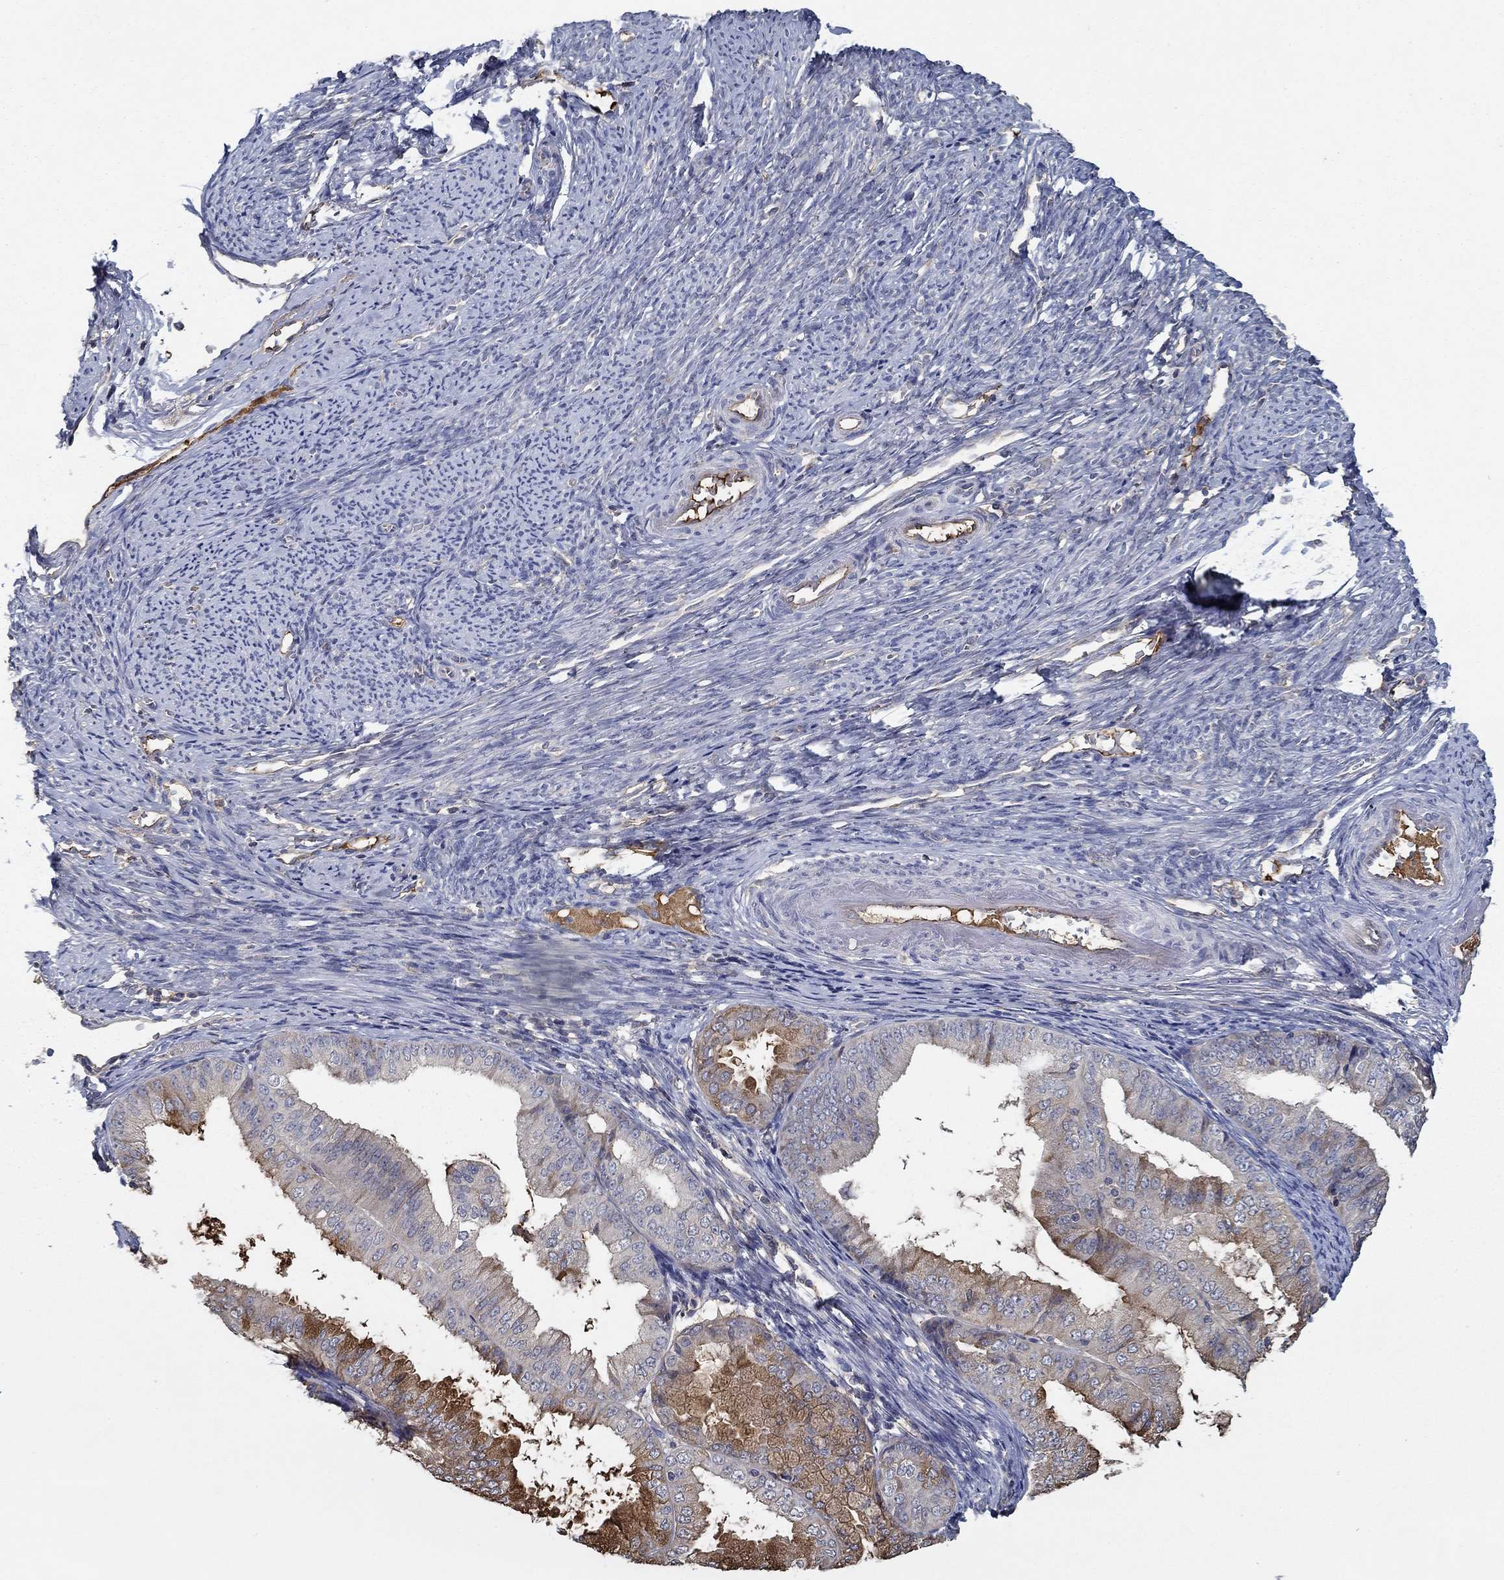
{"staining": {"intensity": "moderate", "quantity": "<25%", "location": "cytoplasmic/membranous"}, "tissue": "endometrial cancer", "cell_type": "Tumor cells", "image_type": "cancer", "snomed": [{"axis": "morphology", "description": "Adenocarcinoma, NOS"}, {"axis": "topography", "description": "Endometrium"}], "caption": "The histopathology image shows immunohistochemical staining of endometrial adenocarcinoma. There is moderate cytoplasmic/membranous expression is present in approximately <25% of tumor cells. The staining was performed using DAB, with brown indicating positive protein expression. Nuclei are stained blue with hematoxylin.", "gene": "IL10", "patient": {"sex": "female", "age": 63}}